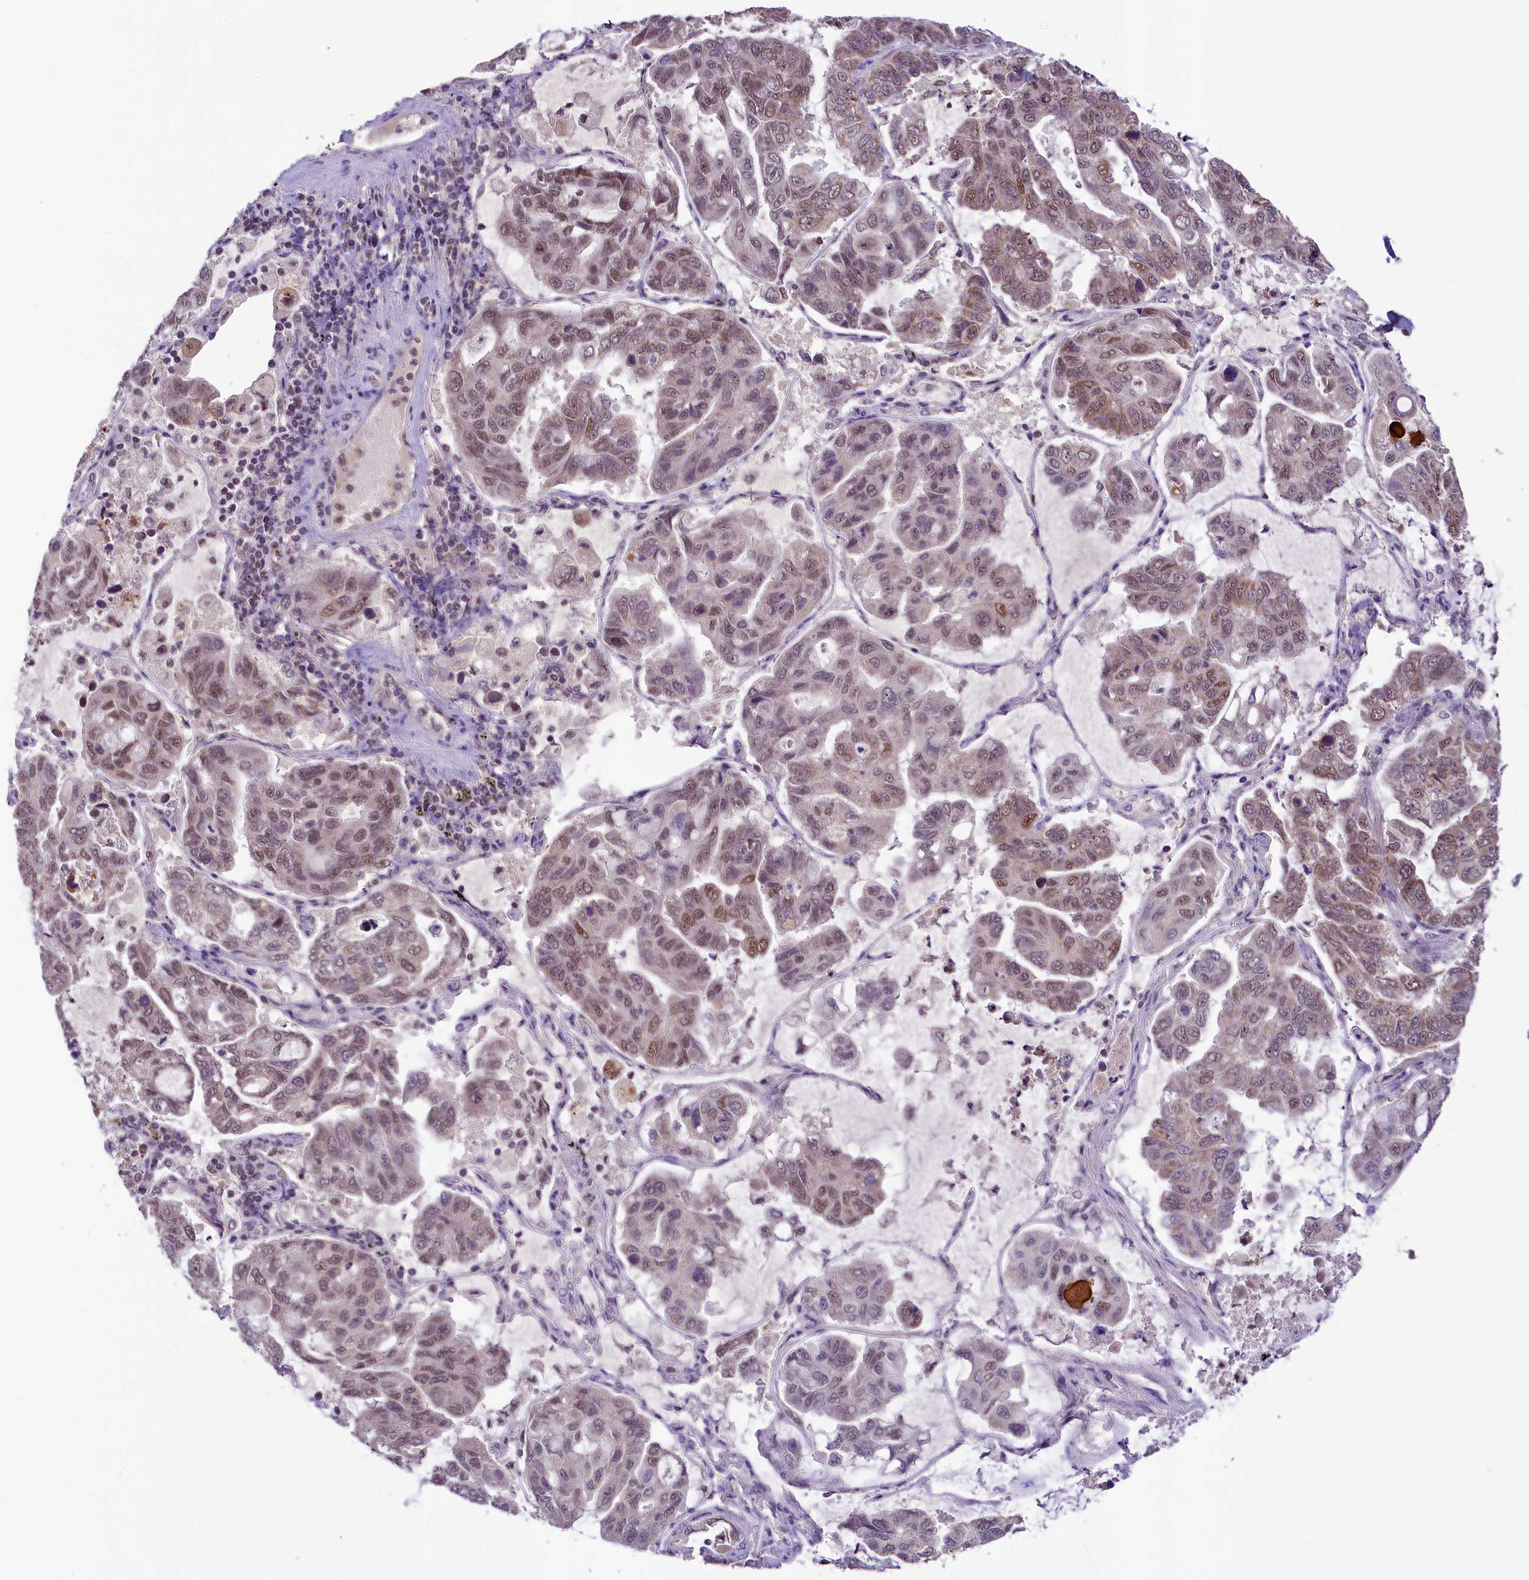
{"staining": {"intensity": "moderate", "quantity": "25%-75%", "location": "nuclear"}, "tissue": "lung cancer", "cell_type": "Tumor cells", "image_type": "cancer", "snomed": [{"axis": "morphology", "description": "Adenocarcinoma, NOS"}, {"axis": "topography", "description": "Lung"}], "caption": "This photomicrograph displays lung cancer stained with immunohistochemistry (IHC) to label a protein in brown. The nuclear of tumor cells show moderate positivity for the protein. Nuclei are counter-stained blue.", "gene": "PAF1", "patient": {"sex": "male", "age": 64}}